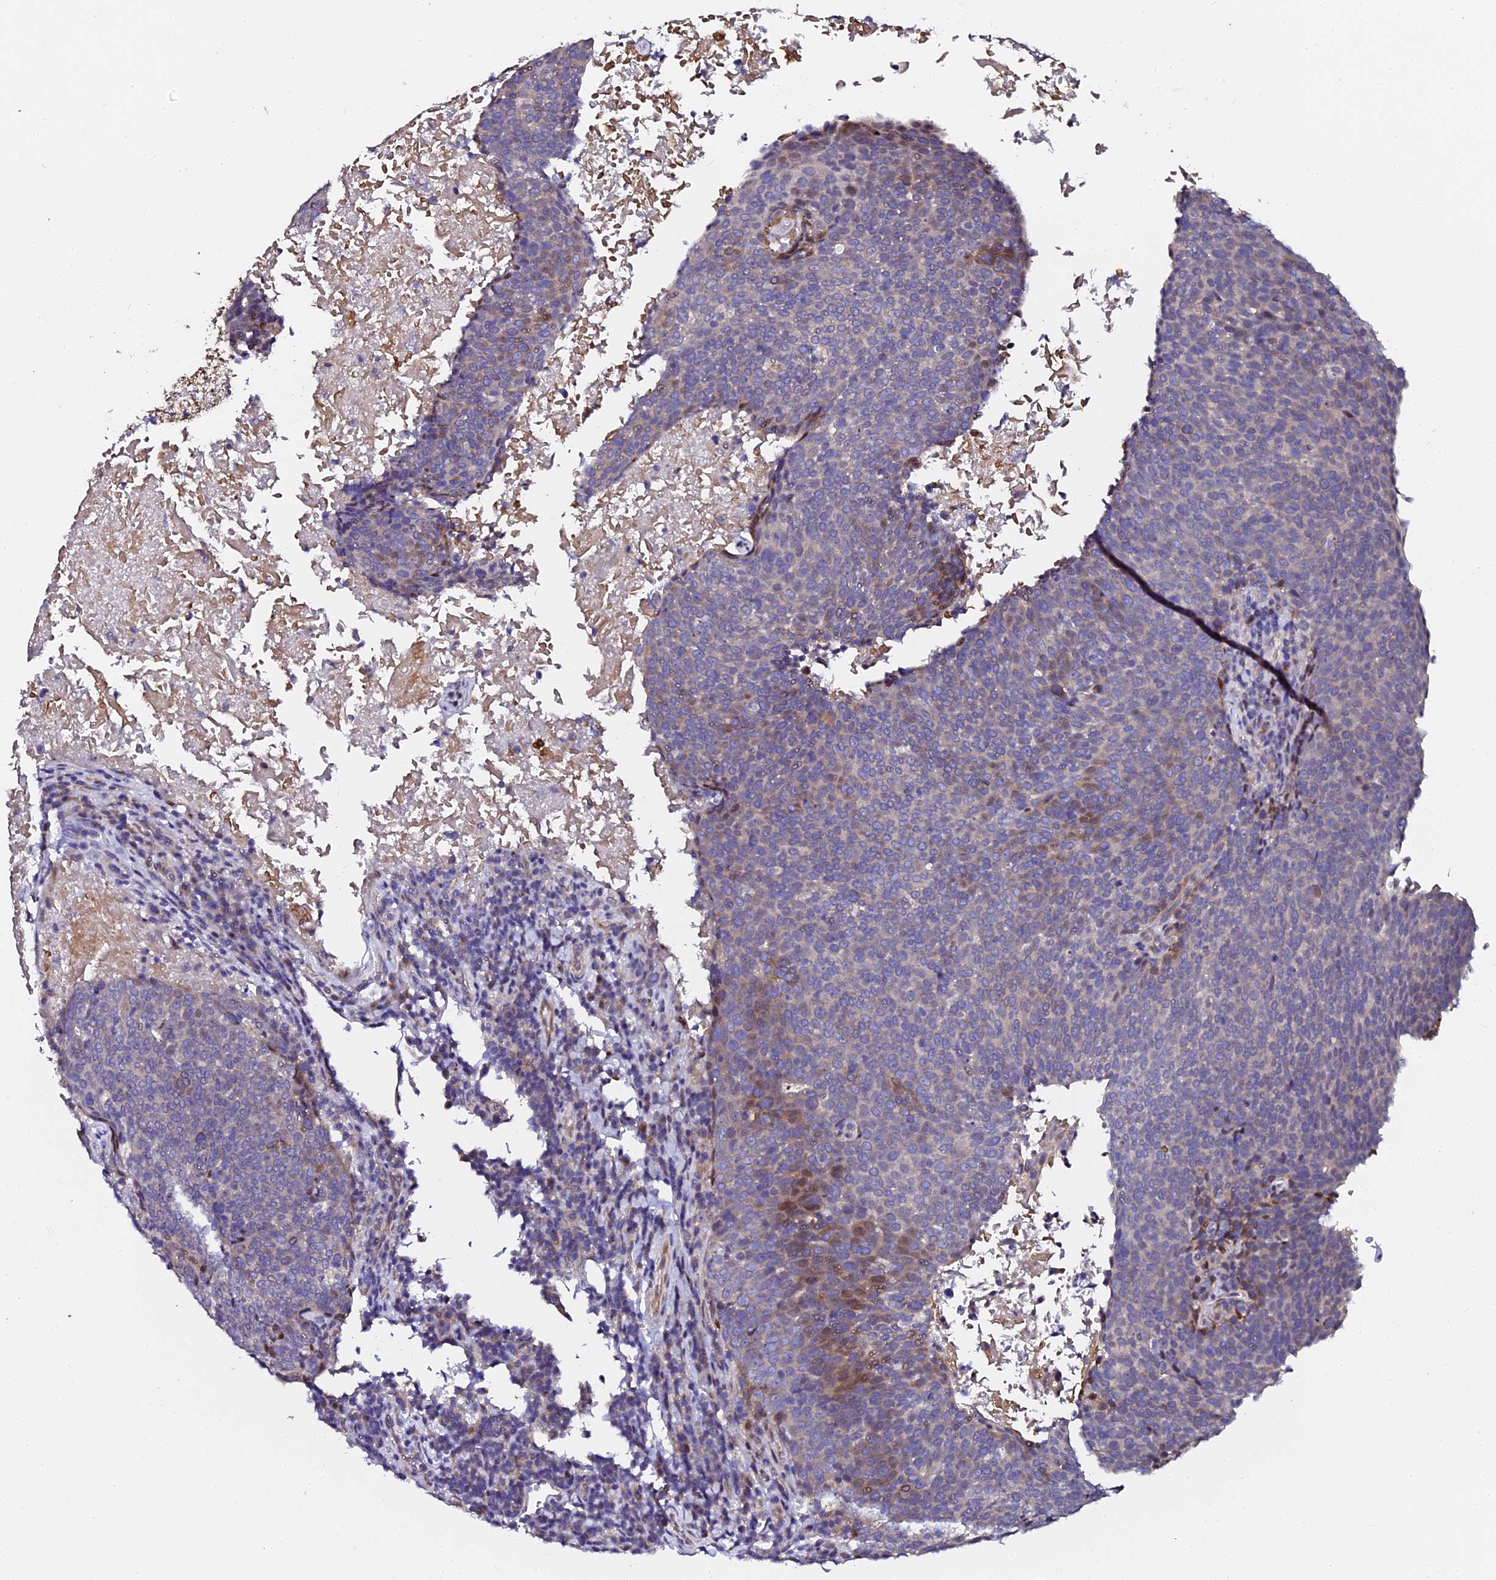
{"staining": {"intensity": "moderate", "quantity": "<25%", "location": "nuclear"}, "tissue": "head and neck cancer", "cell_type": "Tumor cells", "image_type": "cancer", "snomed": [{"axis": "morphology", "description": "Squamous cell carcinoma, NOS"}, {"axis": "morphology", "description": "Squamous cell carcinoma, metastatic, NOS"}, {"axis": "topography", "description": "Lymph node"}, {"axis": "topography", "description": "Head-Neck"}], "caption": "A low amount of moderate nuclear staining is identified in about <25% of tumor cells in head and neck metastatic squamous cell carcinoma tissue. Nuclei are stained in blue.", "gene": "GPN3", "patient": {"sex": "male", "age": 62}}